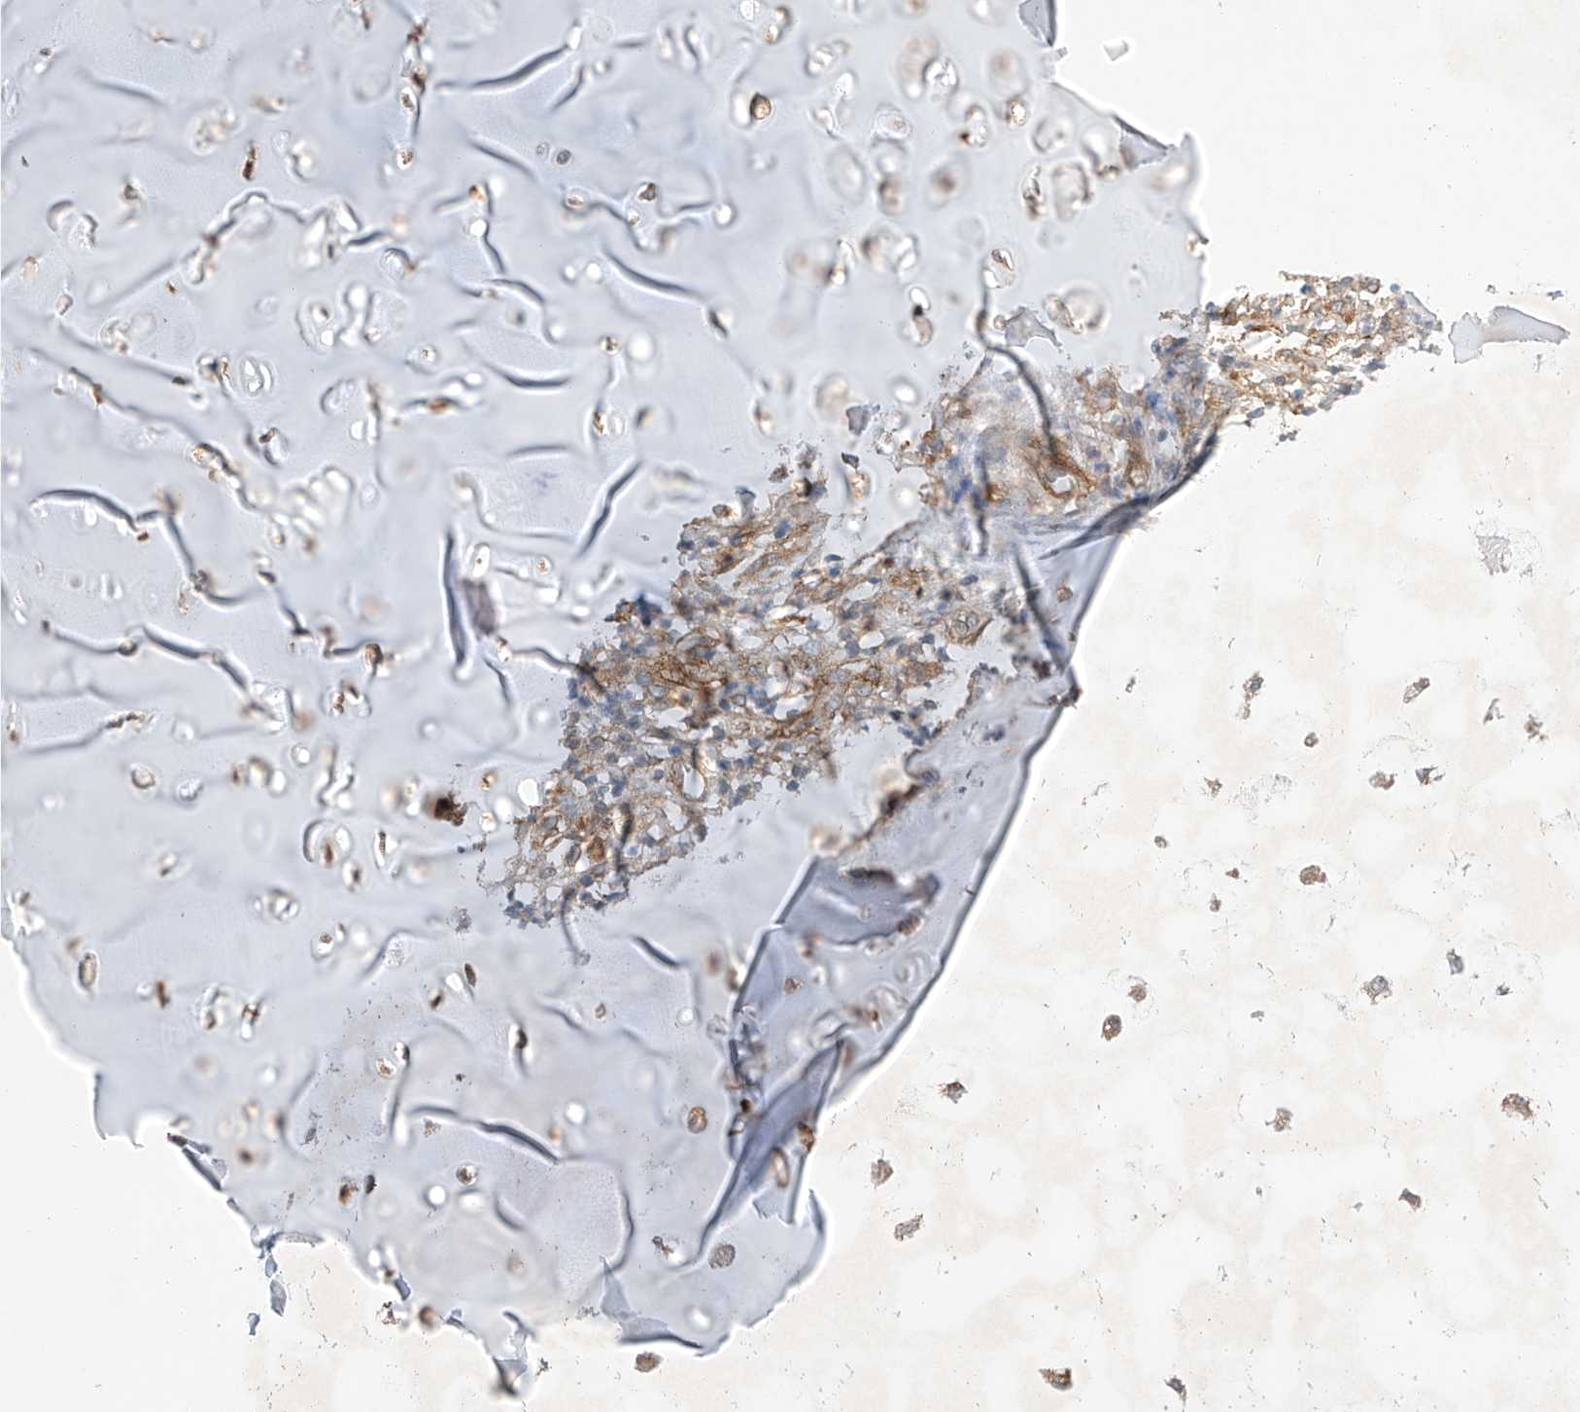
{"staining": {"intensity": "weak", "quantity": "25%-75%", "location": "cytoplasmic/membranous"}, "tissue": "adipose tissue", "cell_type": "Adipocytes", "image_type": "normal", "snomed": [{"axis": "morphology", "description": "Normal tissue, NOS"}, {"axis": "morphology", "description": "Basal cell carcinoma"}, {"axis": "topography", "description": "Cartilage tissue"}, {"axis": "topography", "description": "Nasopharynx"}, {"axis": "topography", "description": "Oral tissue"}], "caption": "High-power microscopy captured an IHC photomicrograph of normal adipose tissue, revealing weak cytoplasmic/membranous expression in about 25%-75% of adipocytes. The staining was performed using DAB, with brown indicating positive protein expression. Nuclei are stained blue with hematoxylin.", "gene": "RAB23", "patient": {"sex": "female", "age": 77}}